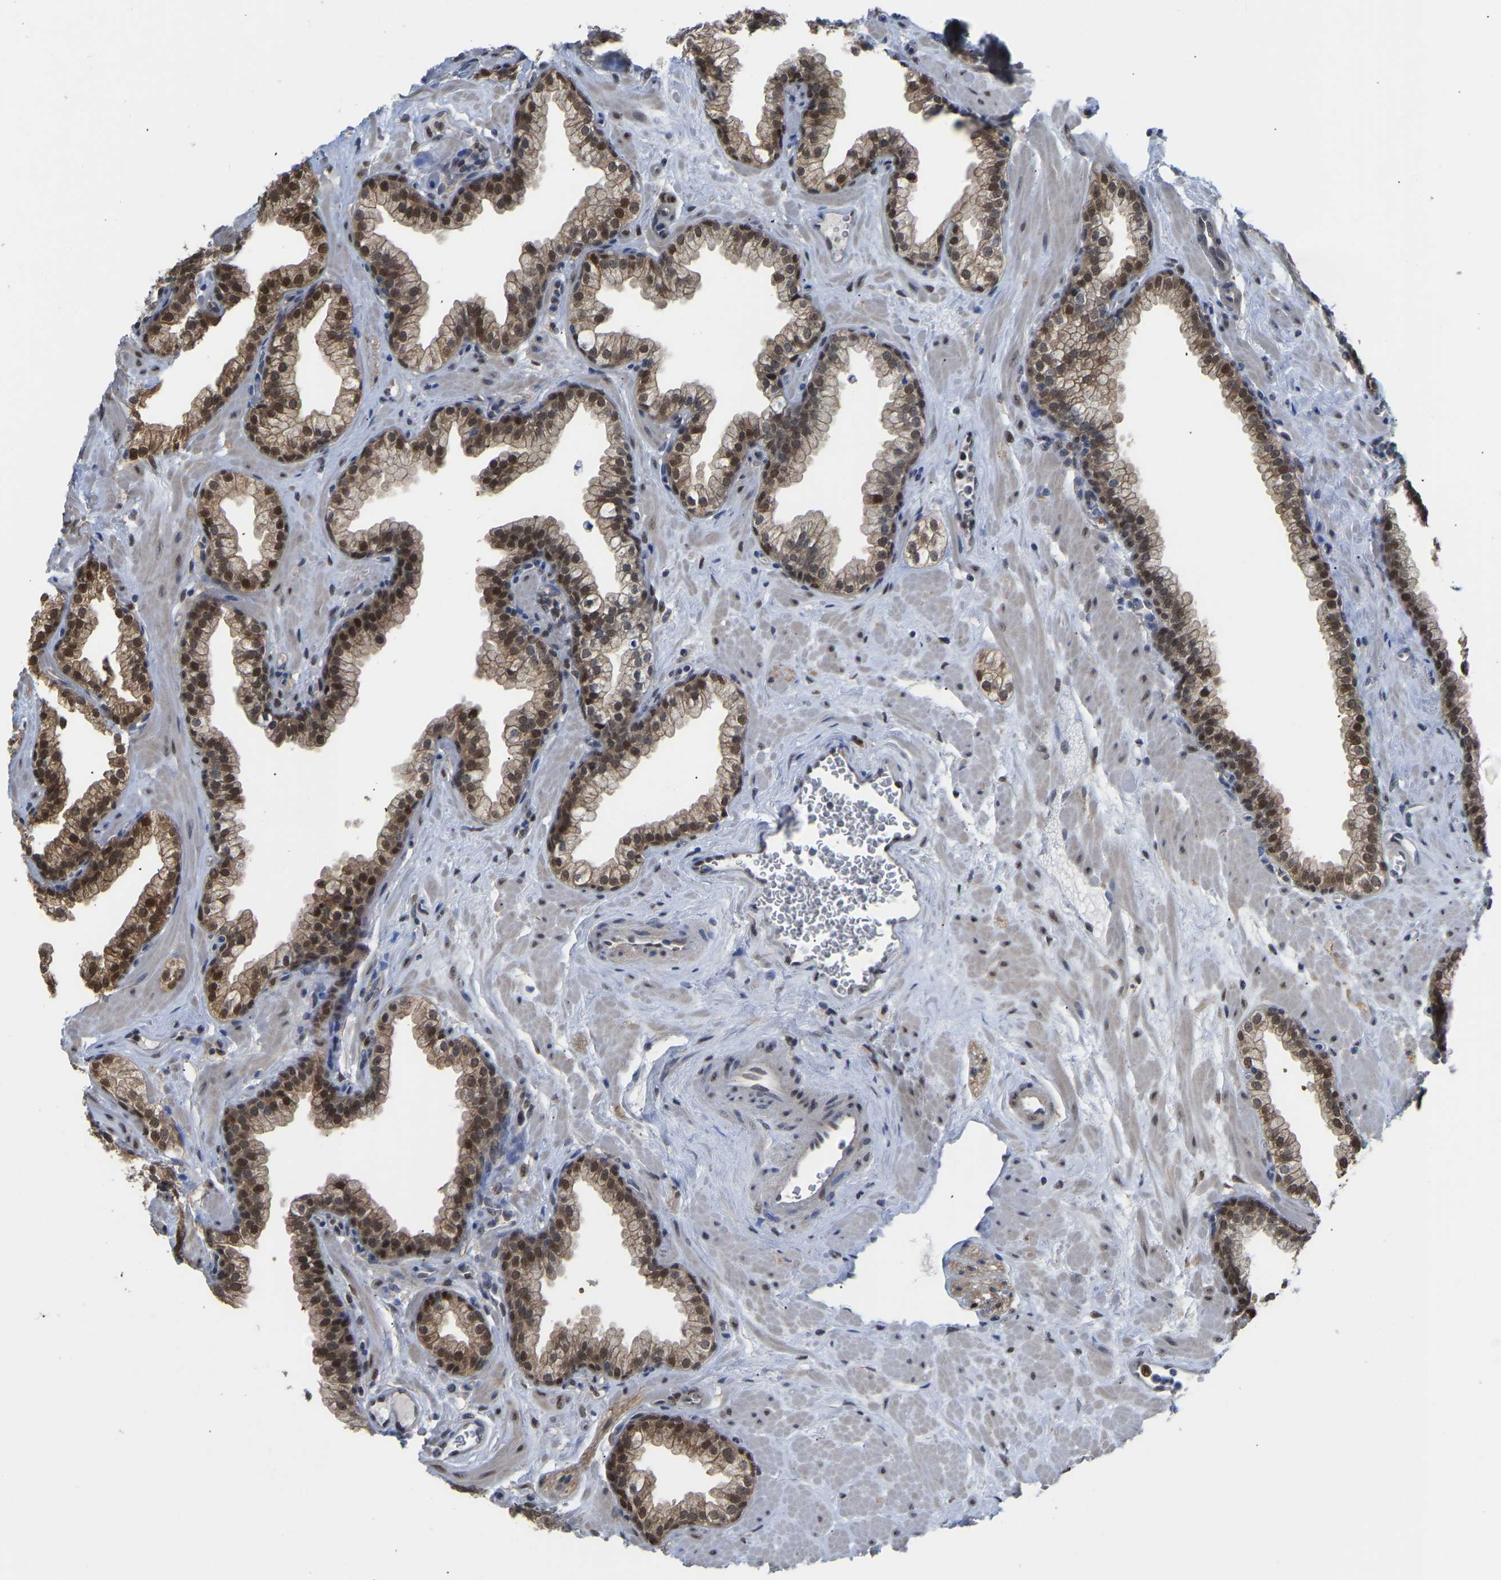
{"staining": {"intensity": "moderate", "quantity": "25%-75%", "location": "cytoplasmic/membranous,nuclear"}, "tissue": "prostate", "cell_type": "Glandular cells", "image_type": "normal", "snomed": [{"axis": "morphology", "description": "Normal tissue, NOS"}, {"axis": "morphology", "description": "Urothelial carcinoma, Low grade"}, {"axis": "topography", "description": "Urinary bladder"}, {"axis": "topography", "description": "Prostate"}], "caption": "Immunohistochemistry (IHC) image of unremarkable prostate stained for a protein (brown), which reveals medium levels of moderate cytoplasmic/membranous,nuclear expression in approximately 25%-75% of glandular cells.", "gene": "KLRG2", "patient": {"sex": "male", "age": 60}}